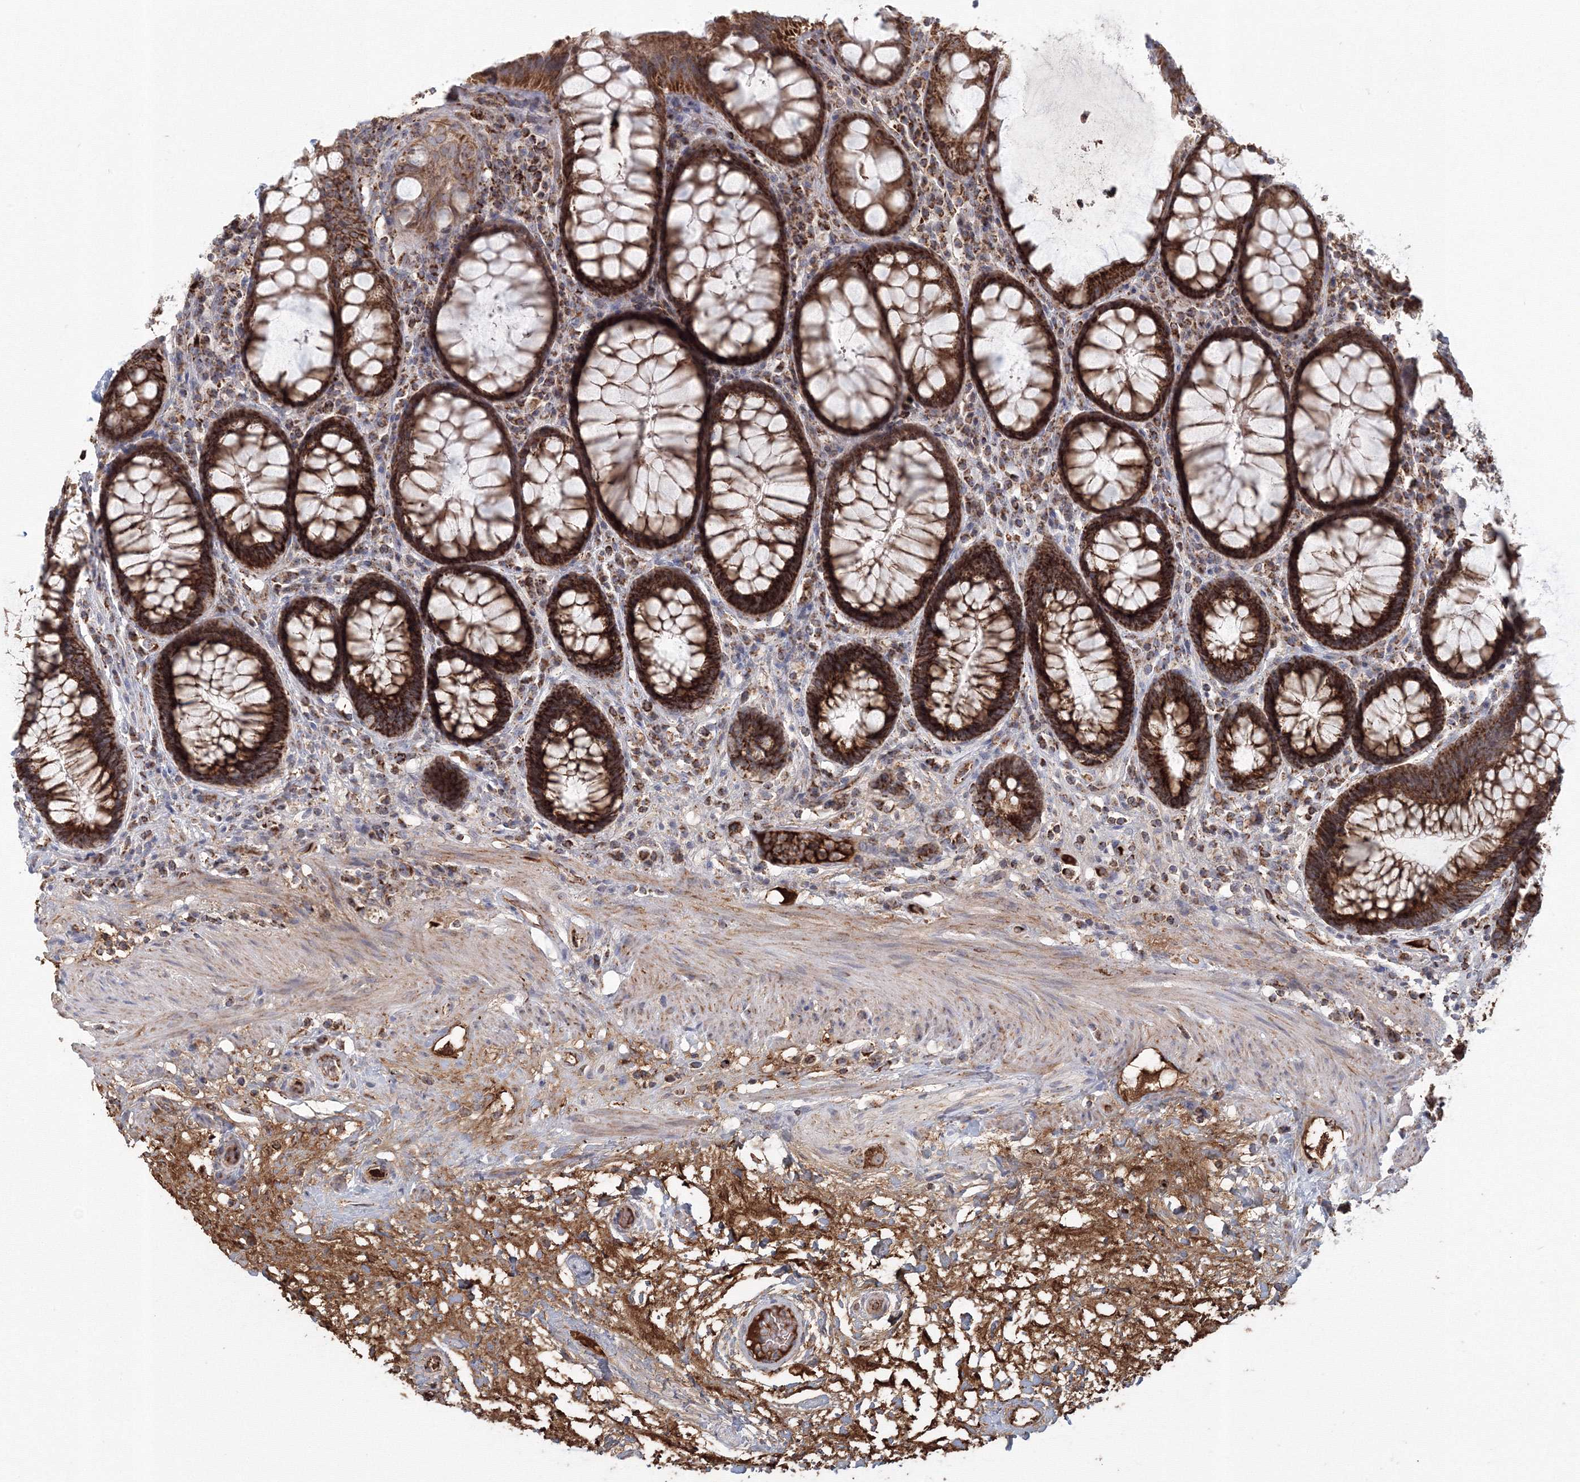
{"staining": {"intensity": "strong", "quantity": ">75%", "location": "cytoplasmic/membranous"}, "tissue": "rectum", "cell_type": "Glandular cells", "image_type": "normal", "snomed": [{"axis": "morphology", "description": "Normal tissue, NOS"}, {"axis": "topography", "description": "Rectum"}], "caption": "This histopathology image demonstrates IHC staining of normal rectum, with high strong cytoplasmic/membranous expression in about >75% of glandular cells.", "gene": "GRPEL1", "patient": {"sex": "male", "age": 64}}